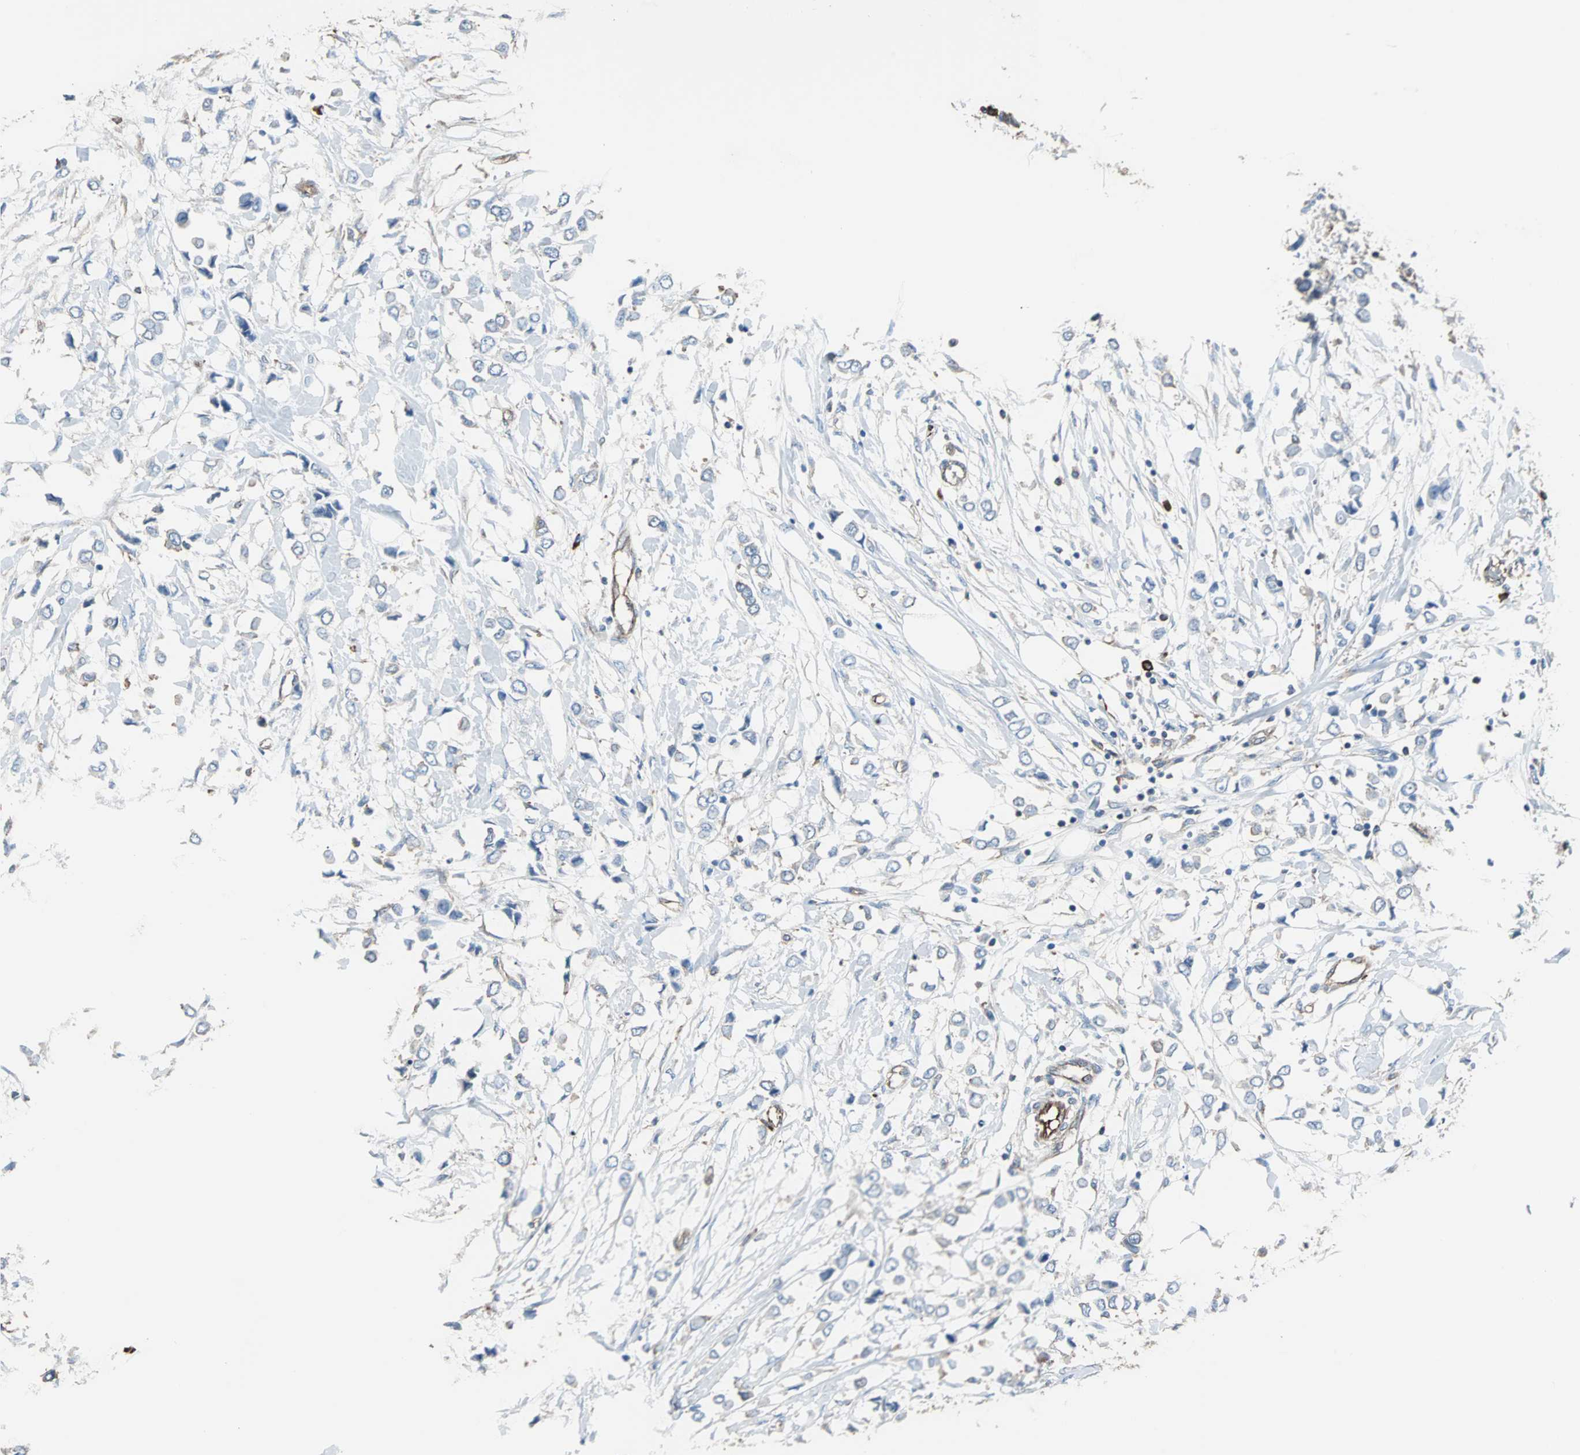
{"staining": {"intensity": "negative", "quantity": "none", "location": "none"}, "tissue": "breast cancer", "cell_type": "Tumor cells", "image_type": "cancer", "snomed": [{"axis": "morphology", "description": "Lobular carcinoma"}, {"axis": "topography", "description": "Breast"}], "caption": "Breast cancer was stained to show a protein in brown. There is no significant staining in tumor cells.", "gene": "PLCG2", "patient": {"sex": "female", "age": 51}}